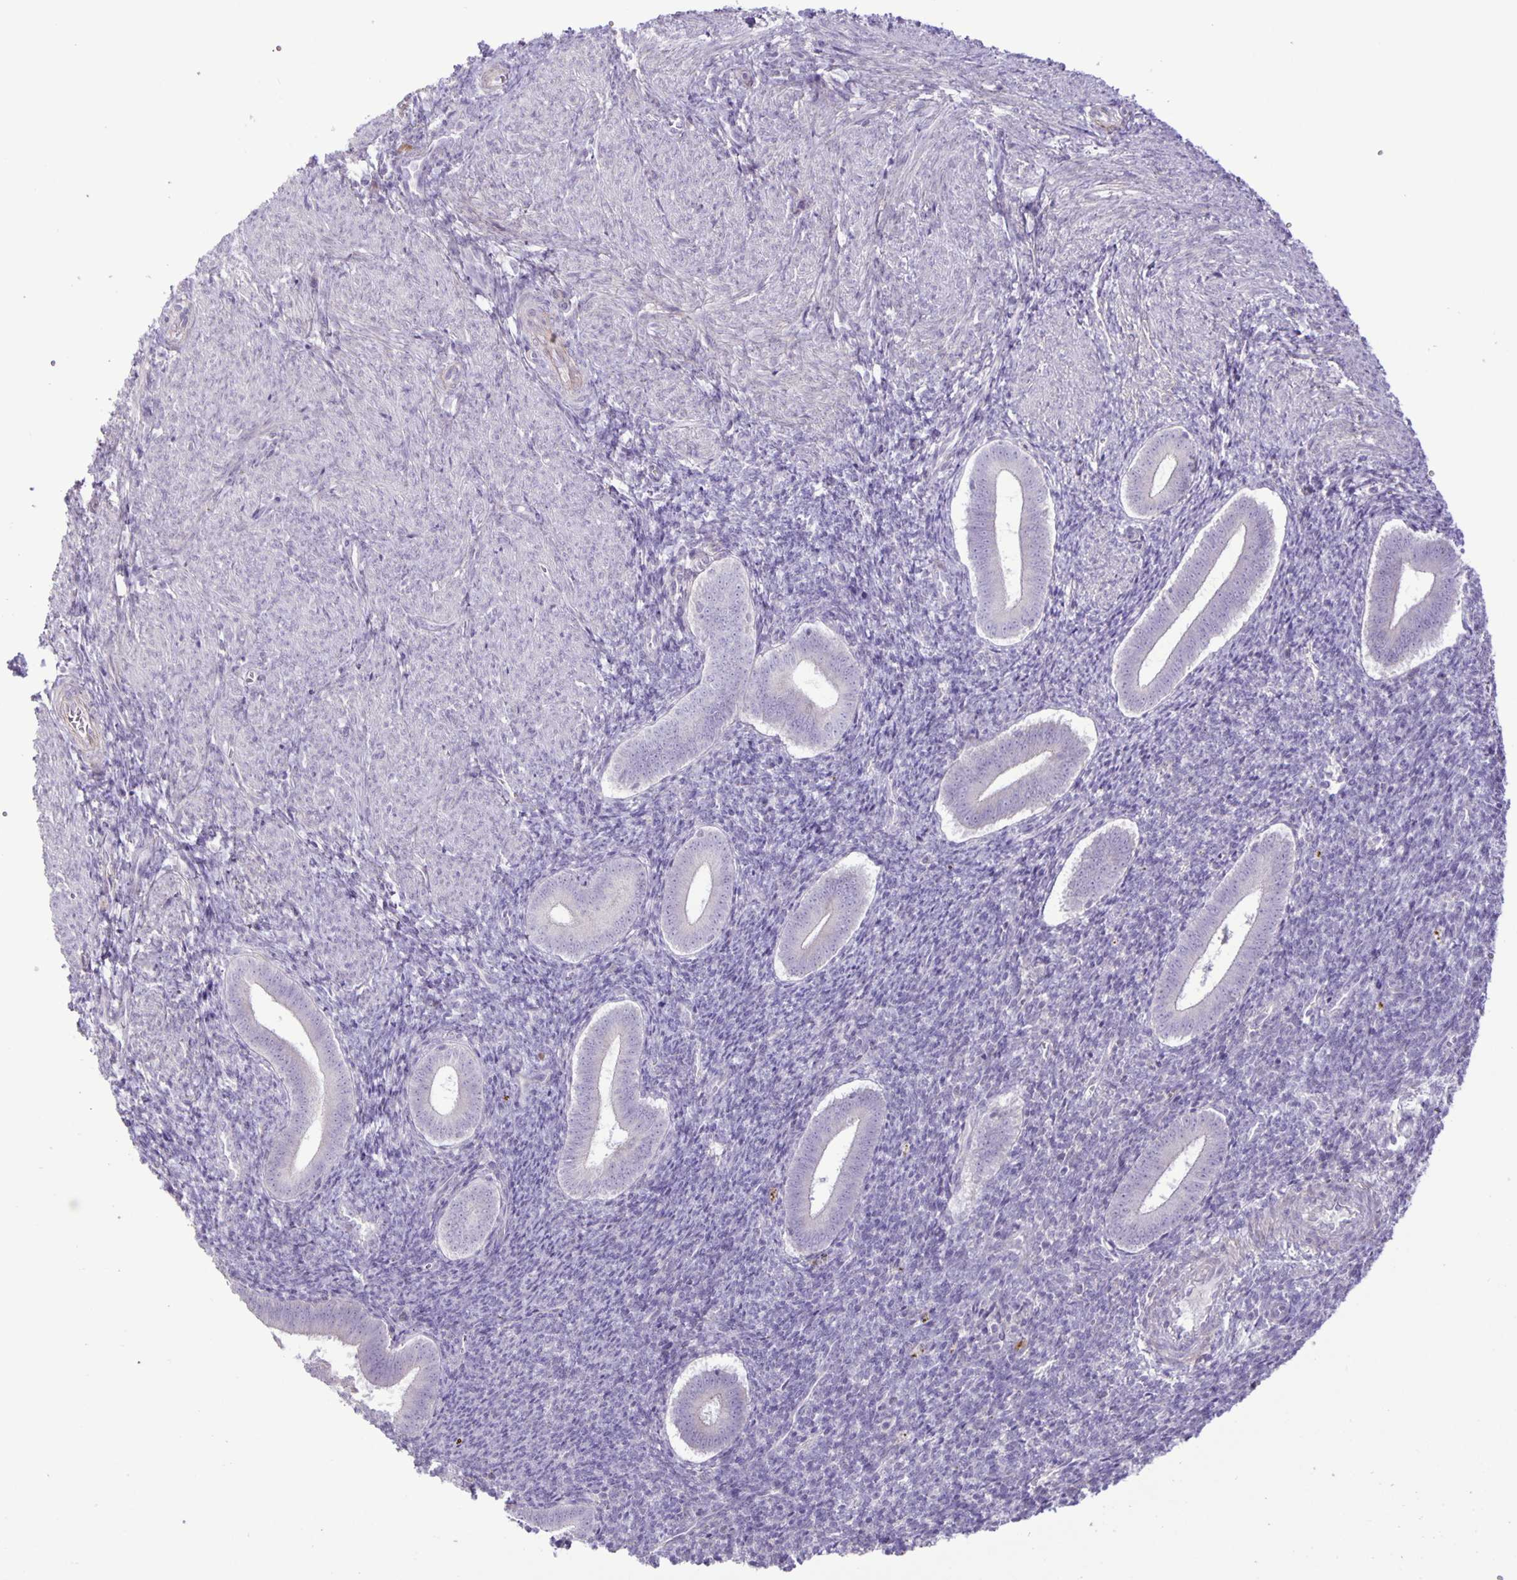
{"staining": {"intensity": "negative", "quantity": "none", "location": "none"}, "tissue": "endometrium", "cell_type": "Cells in endometrial stroma", "image_type": "normal", "snomed": [{"axis": "morphology", "description": "Normal tissue, NOS"}, {"axis": "topography", "description": "Endometrium"}], "caption": "This image is of normal endometrium stained with immunohistochemistry (IHC) to label a protein in brown with the nuclei are counter-stained blue. There is no expression in cells in endometrial stroma. The staining is performed using DAB brown chromogen with nuclei counter-stained in using hematoxylin.", "gene": "ADCK1", "patient": {"sex": "female", "age": 25}}